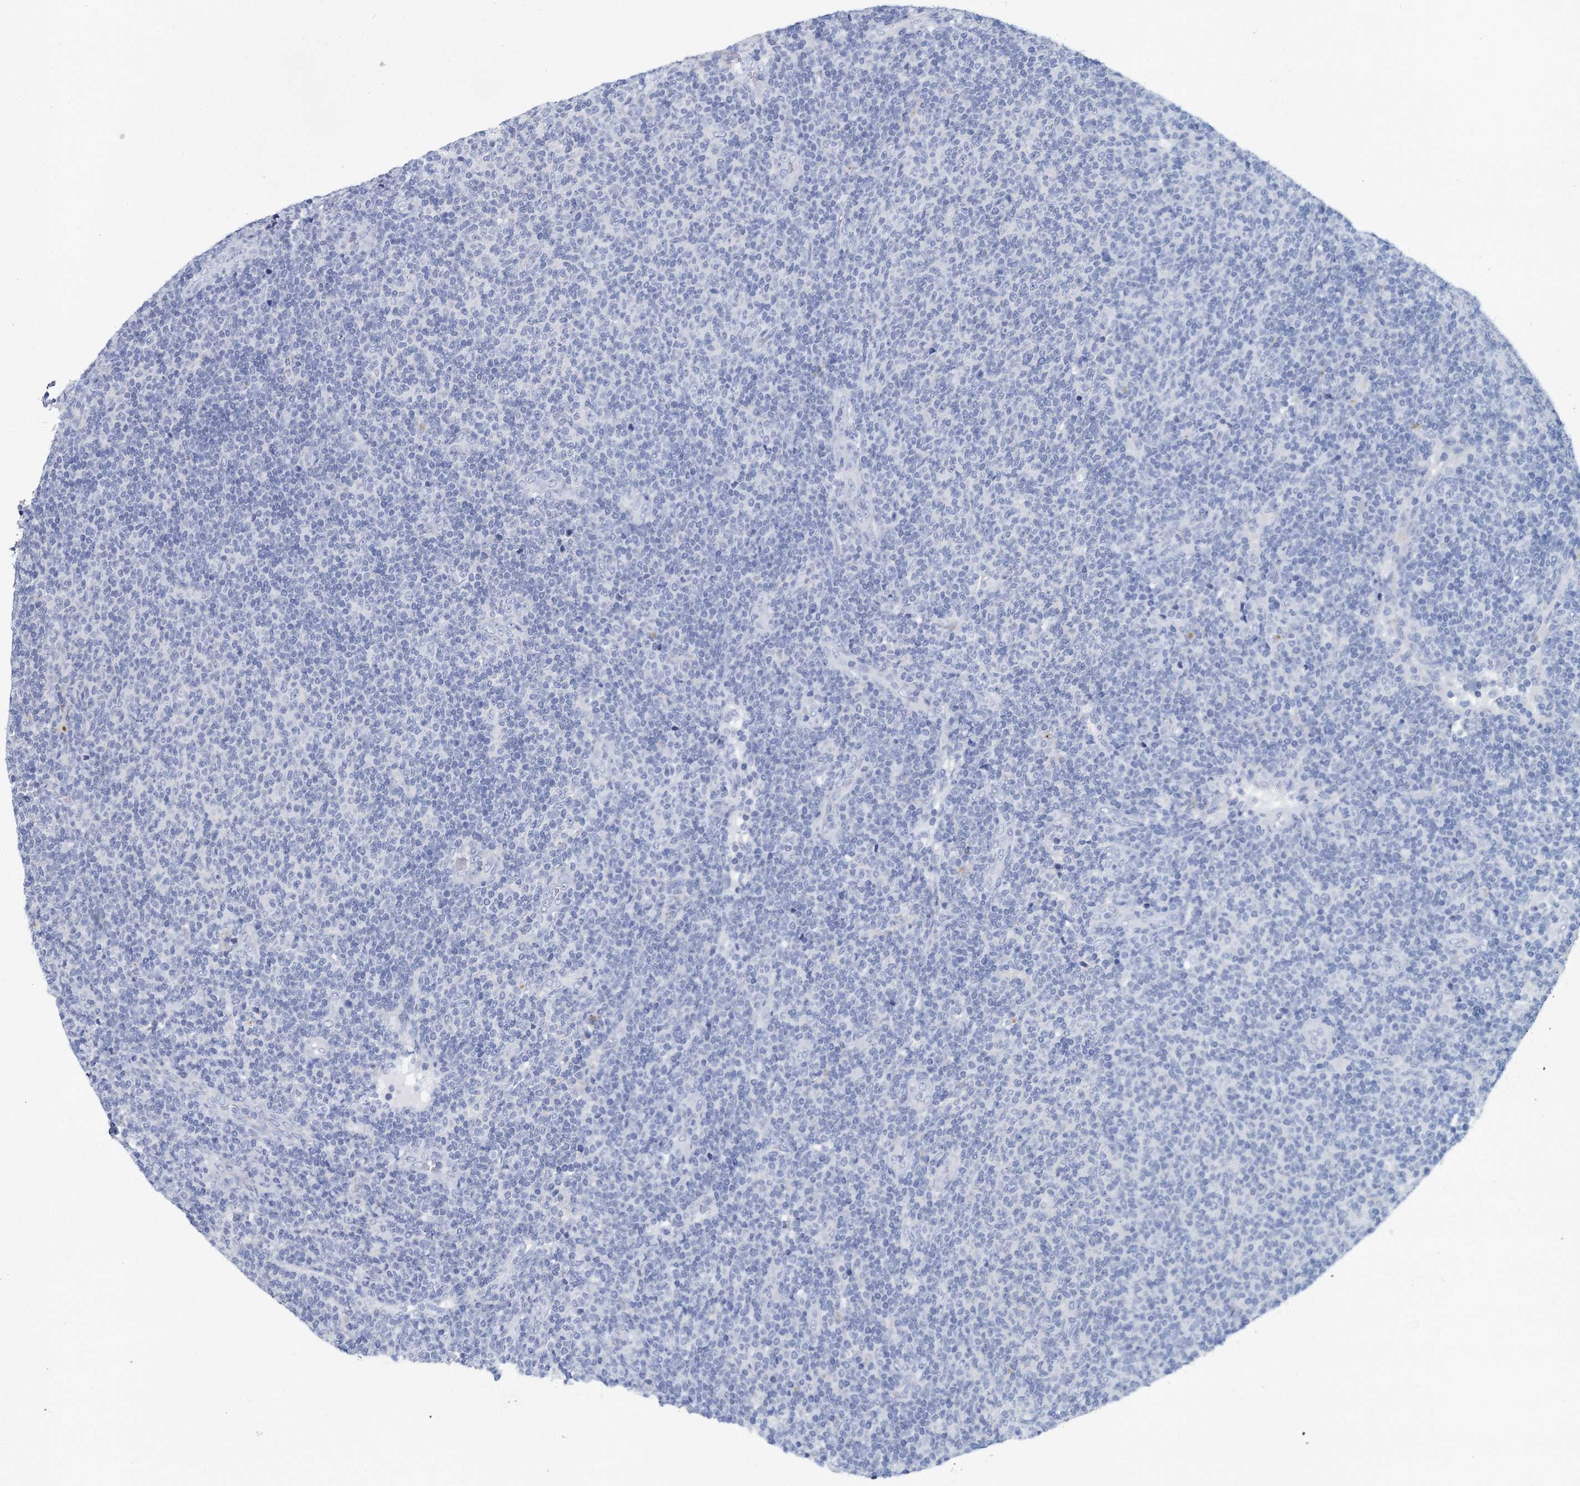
{"staining": {"intensity": "negative", "quantity": "none", "location": "none"}, "tissue": "lymphoma", "cell_type": "Tumor cells", "image_type": "cancer", "snomed": [{"axis": "morphology", "description": "Malignant lymphoma, non-Hodgkin's type, Low grade"}, {"axis": "topography", "description": "Lymph node"}], "caption": "Immunohistochemistry (IHC) image of human lymphoma stained for a protein (brown), which demonstrates no expression in tumor cells.", "gene": "METTL7B", "patient": {"sex": "male", "age": 66}}